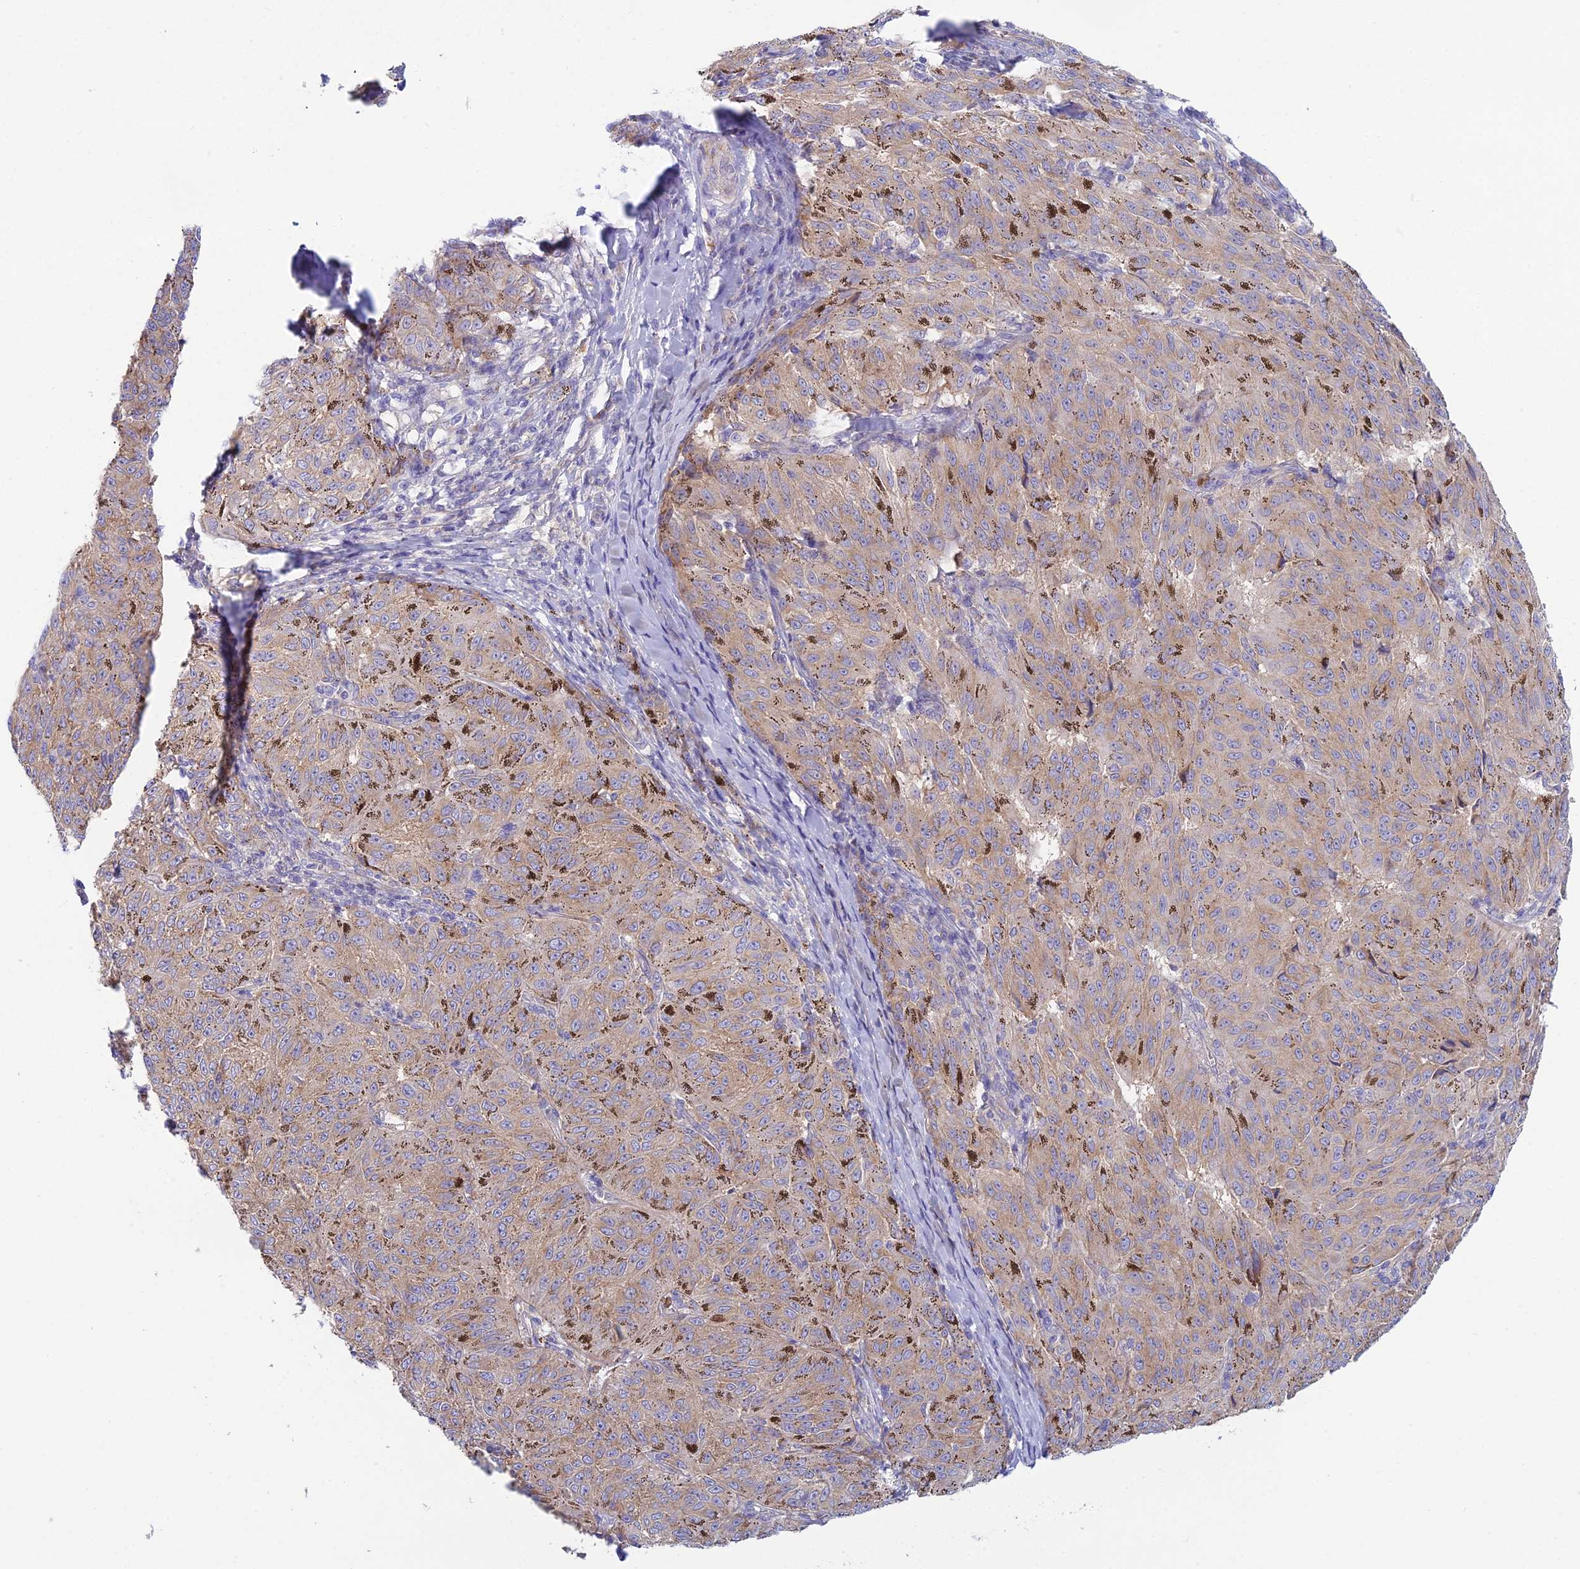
{"staining": {"intensity": "weak", "quantity": ">75%", "location": "cytoplasmic/membranous"}, "tissue": "melanoma", "cell_type": "Tumor cells", "image_type": "cancer", "snomed": [{"axis": "morphology", "description": "Malignant melanoma, NOS"}, {"axis": "topography", "description": "Skin"}], "caption": "Approximately >75% of tumor cells in human malignant melanoma display weak cytoplasmic/membranous protein positivity as visualized by brown immunohistochemical staining.", "gene": "ZNF564", "patient": {"sex": "female", "age": 72}}